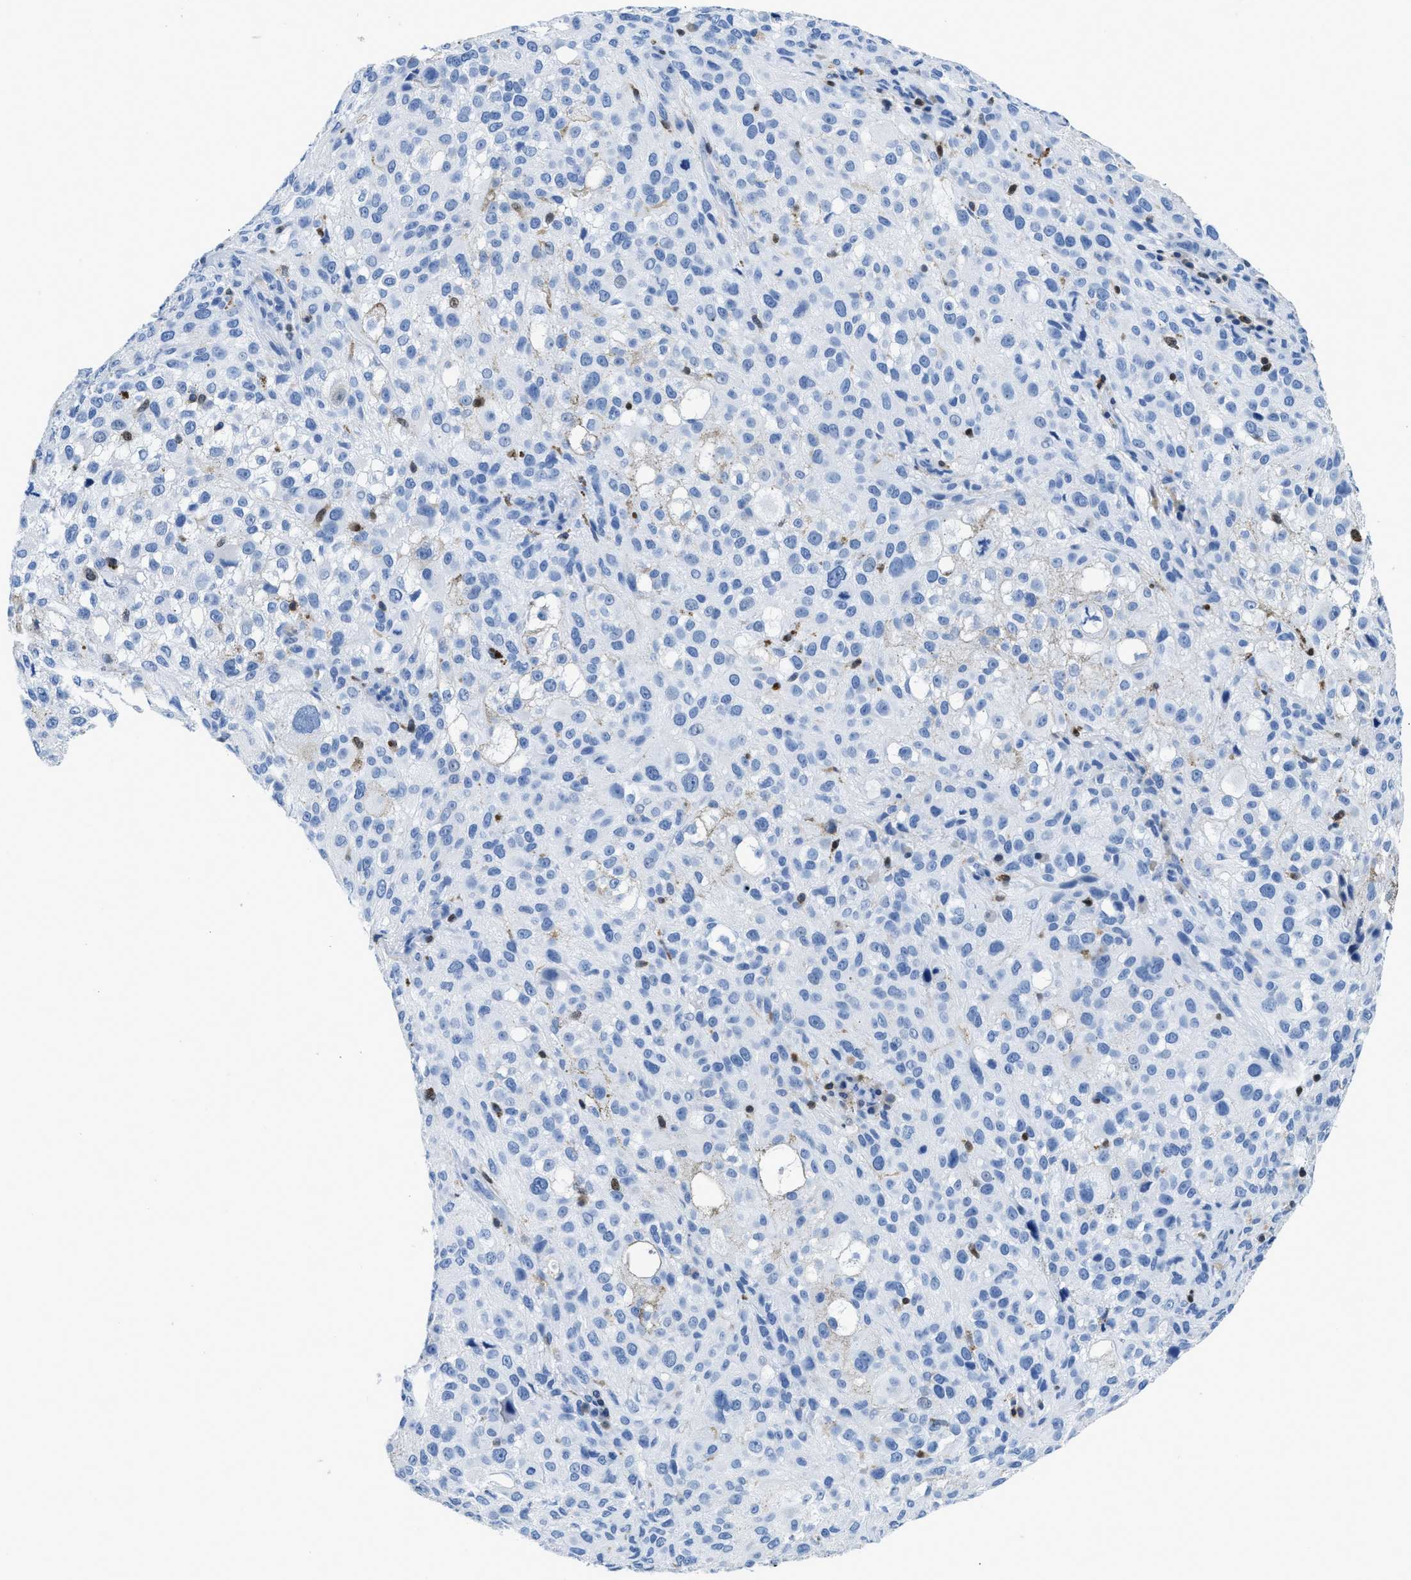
{"staining": {"intensity": "negative", "quantity": "none", "location": "none"}, "tissue": "melanoma", "cell_type": "Tumor cells", "image_type": "cancer", "snomed": [{"axis": "morphology", "description": "Necrosis, NOS"}, {"axis": "morphology", "description": "Malignant melanoma, NOS"}, {"axis": "topography", "description": "Skin"}], "caption": "Tumor cells show no significant expression in melanoma.", "gene": "NFATC2", "patient": {"sex": "female", "age": 87}}